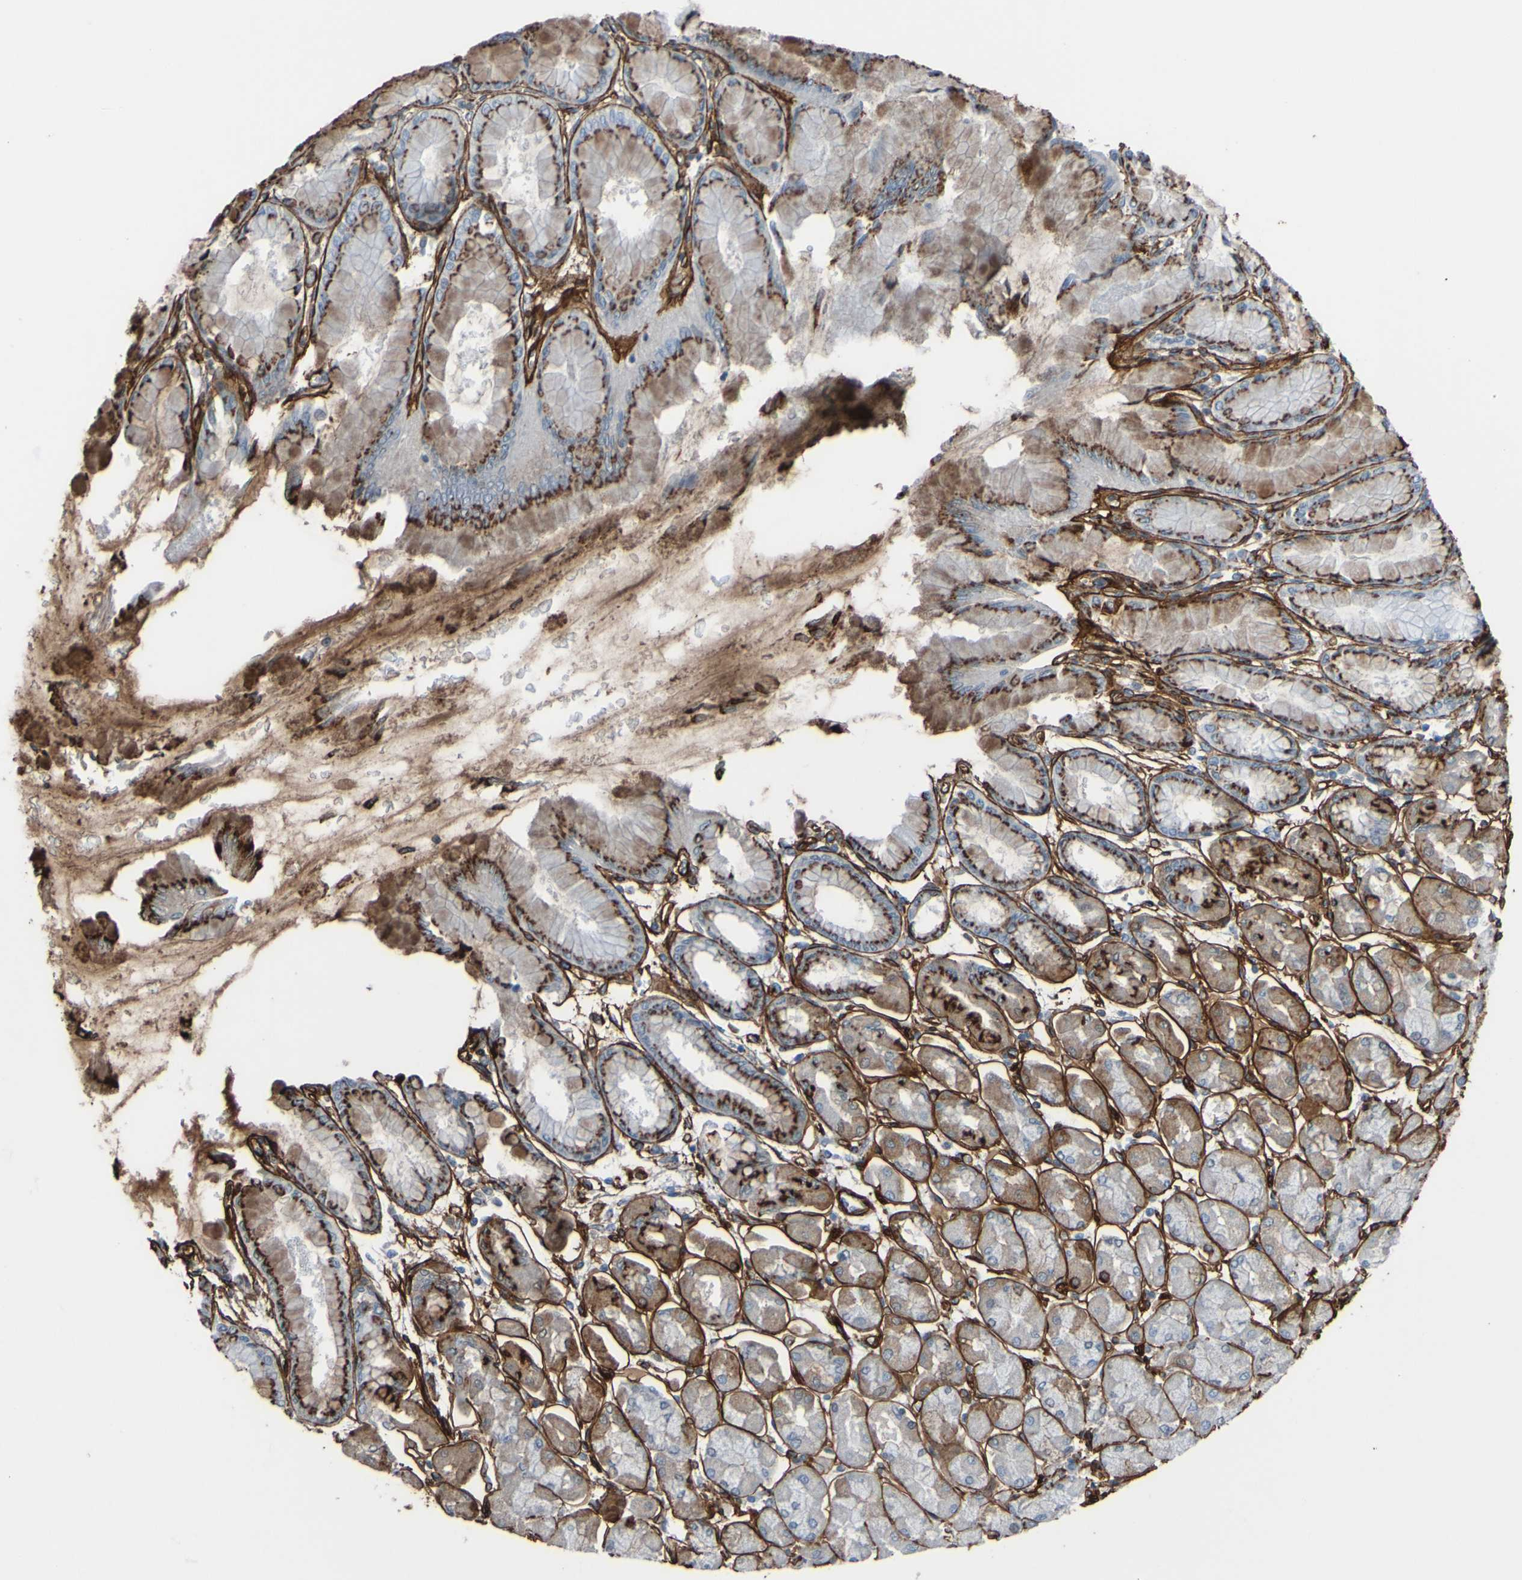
{"staining": {"intensity": "moderate", "quantity": "<25%", "location": "cytoplasmic/membranous"}, "tissue": "stomach", "cell_type": "Glandular cells", "image_type": "normal", "snomed": [{"axis": "morphology", "description": "Normal tissue, NOS"}, {"axis": "topography", "description": "Stomach, upper"}], "caption": "Immunohistochemical staining of unremarkable stomach displays low levels of moderate cytoplasmic/membranous staining in approximately <25% of glandular cells. Immunohistochemistry (ihc) stains the protein in brown and the nuclei are stained blue.", "gene": "COL4A2", "patient": {"sex": "female", "age": 56}}